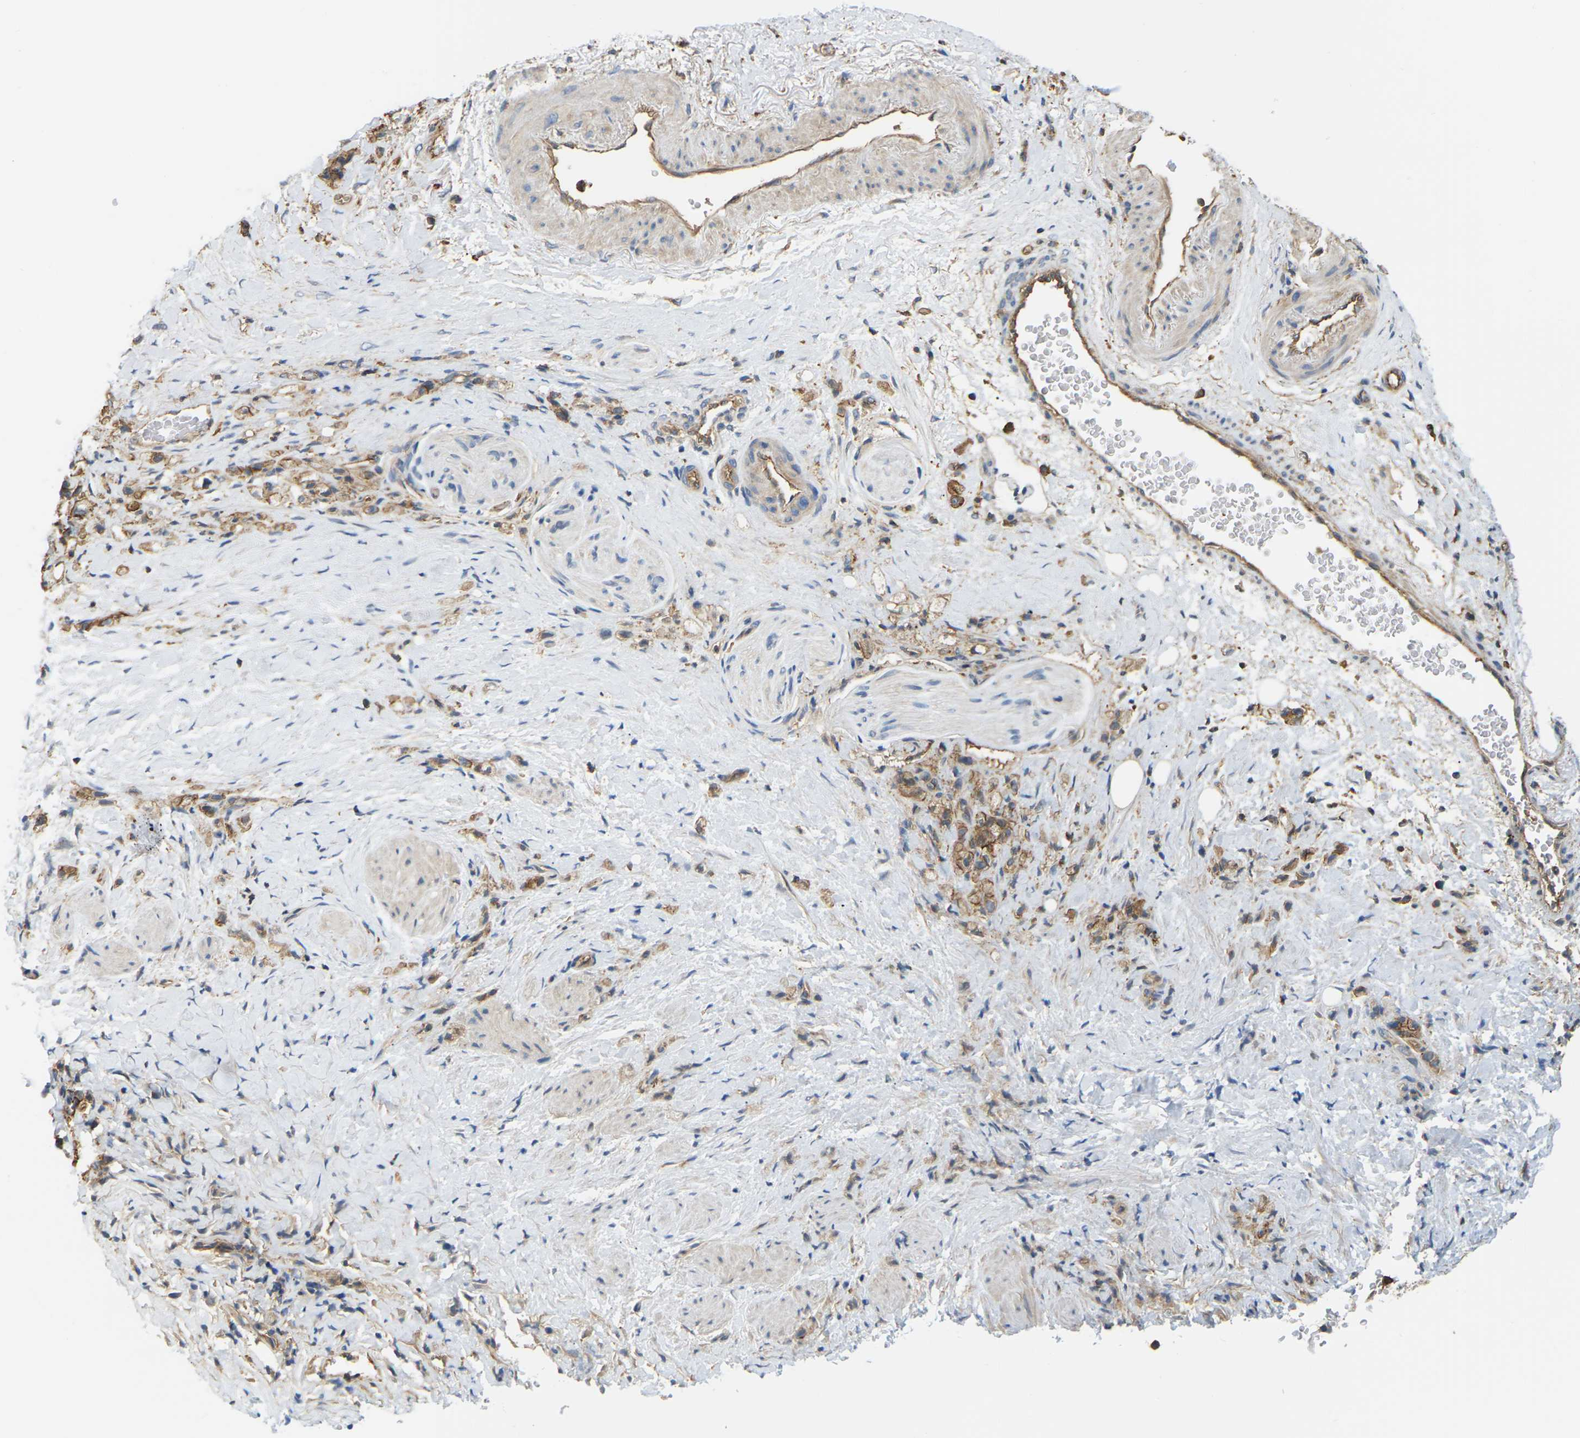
{"staining": {"intensity": "moderate", "quantity": ">75%", "location": "cytoplasmic/membranous"}, "tissue": "stomach cancer", "cell_type": "Tumor cells", "image_type": "cancer", "snomed": [{"axis": "morphology", "description": "Adenocarcinoma, NOS"}, {"axis": "topography", "description": "Stomach"}], "caption": "Tumor cells show medium levels of moderate cytoplasmic/membranous expression in about >75% of cells in human stomach cancer. (IHC, brightfield microscopy, high magnification).", "gene": "IQGAP1", "patient": {"sex": "male", "age": 82}}